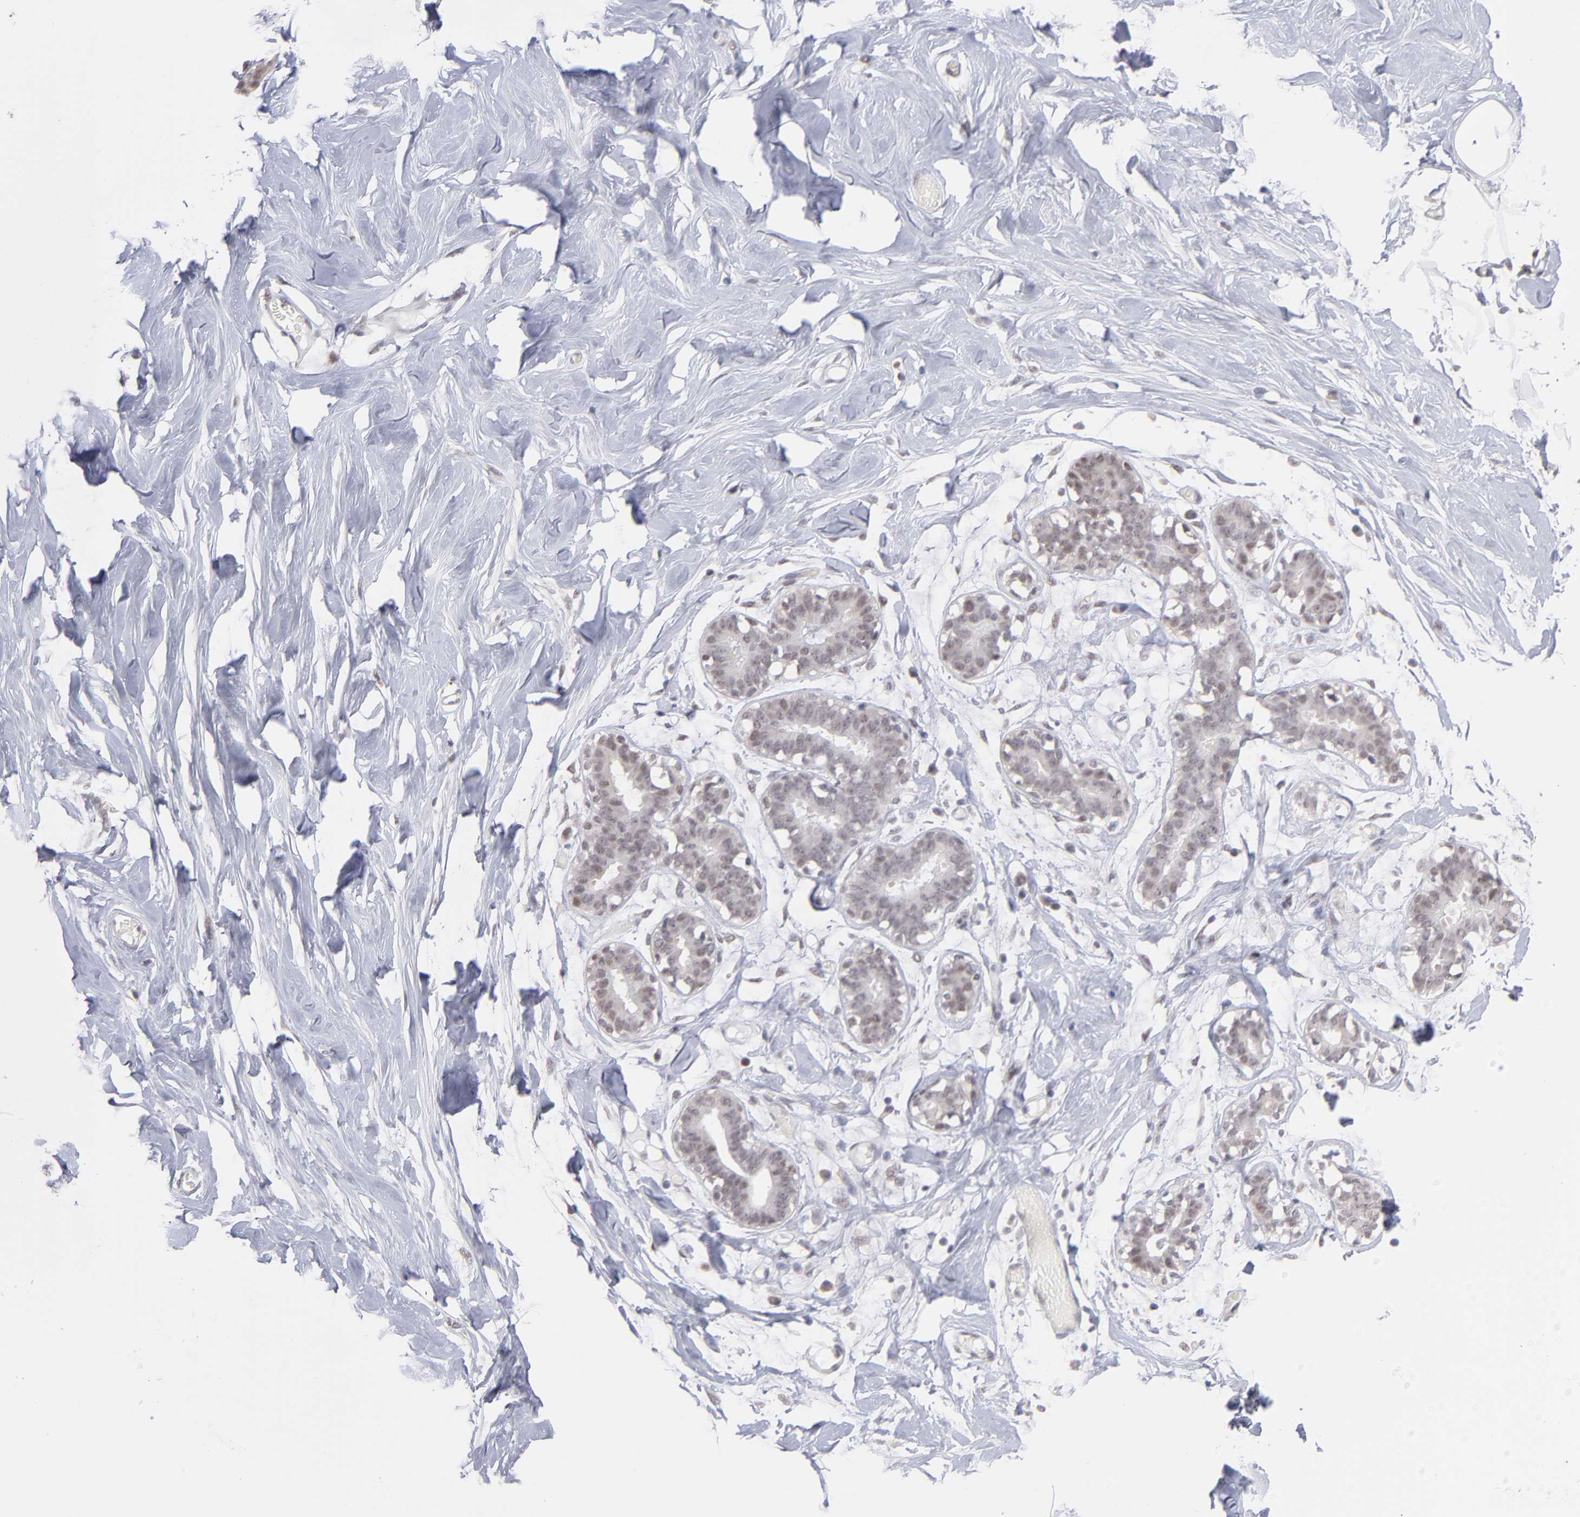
{"staining": {"intensity": "weak", "quantity": "<25%", "location": "nuclear"}, "tissue": "breast", "cell_type": "Glandular cells", "image_type": "normal", "snomed": [{"axis": "morphology", "description": "Normal tissue, NOS"}, {"axis": "topography", "description": "Breast"}, {"axis": "topography", "description": "Soft tissue"}], "caption": "This is an immunohistochemistry (IHC) micrograph of unremarkable human breast. There is no positivity in glandular cells.", "gene": "OAS1", "patient": {"sex": "female", "age": 25}}